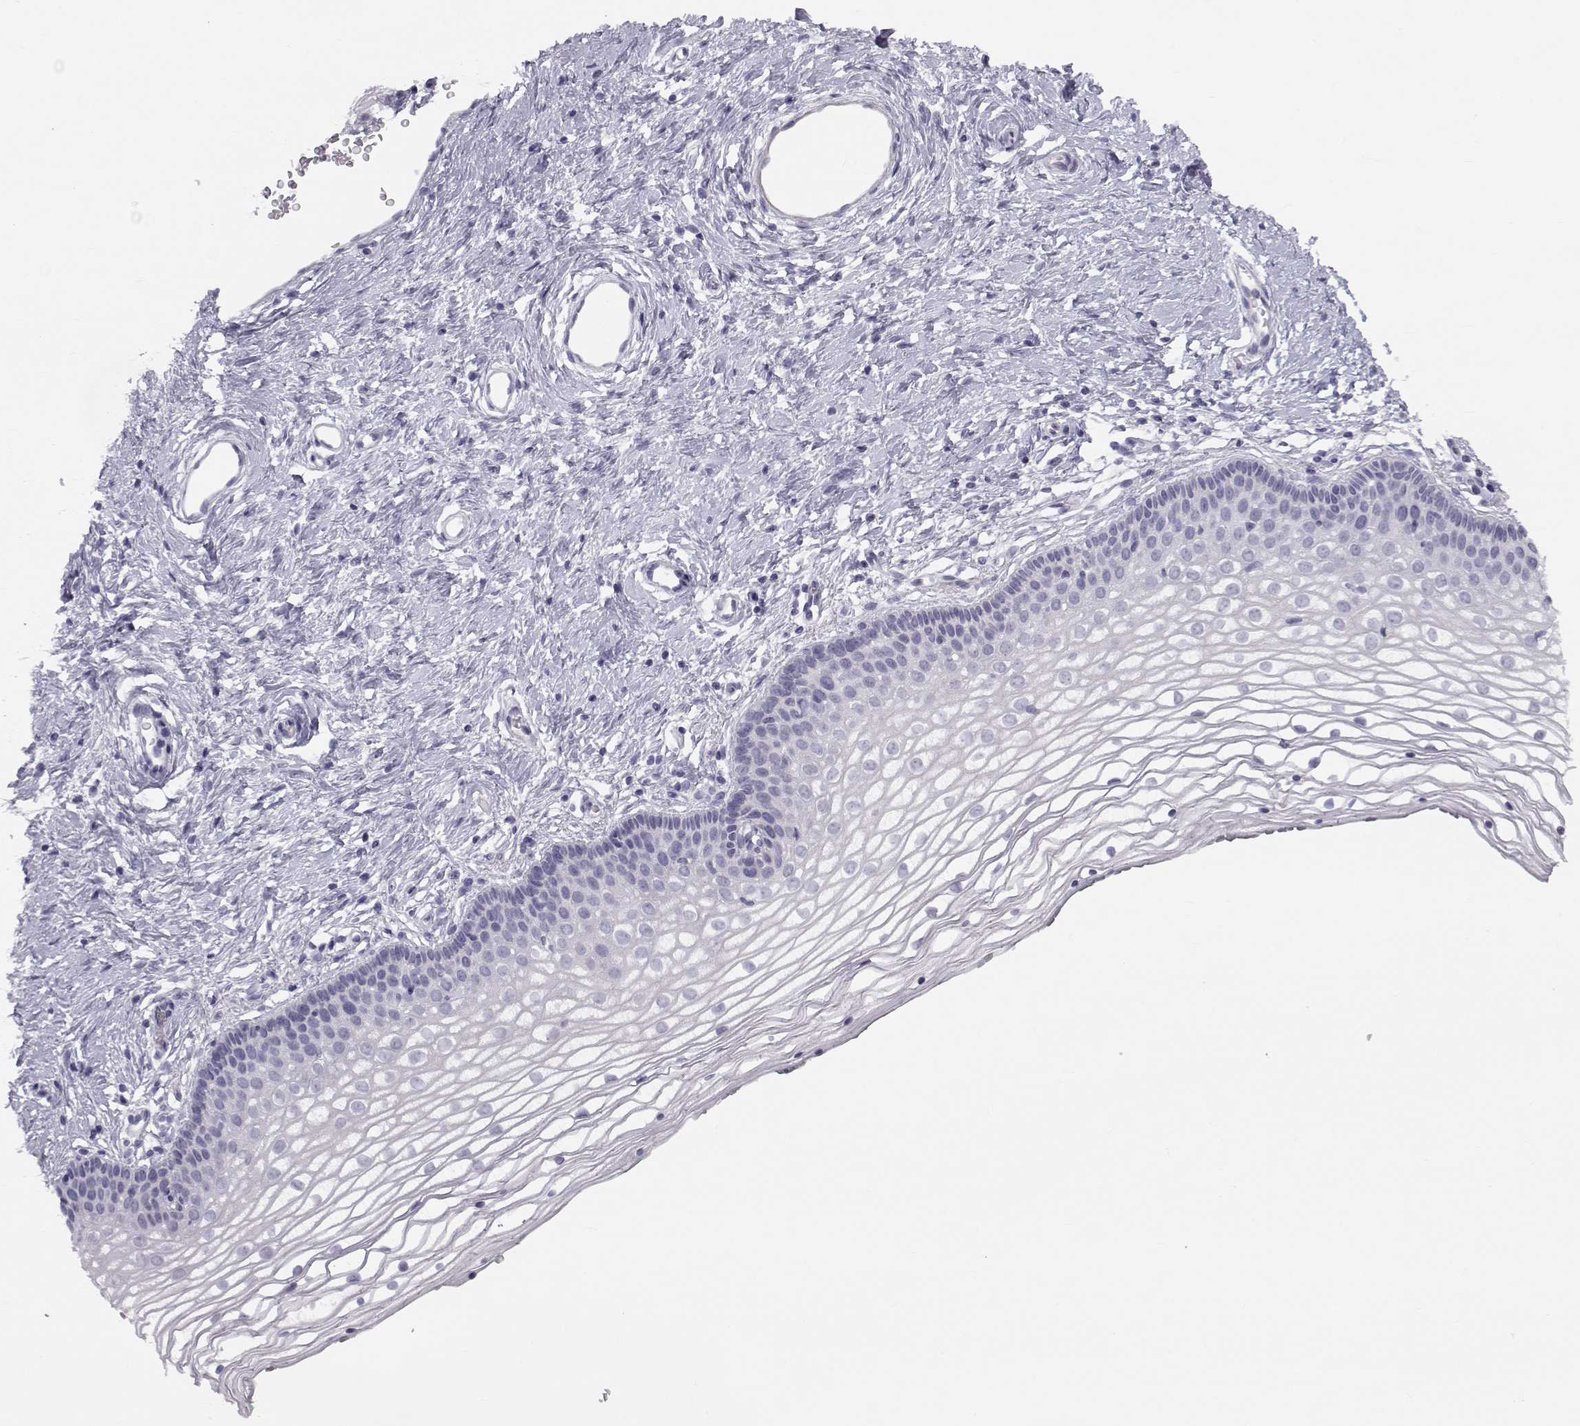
{"staining": {"intensity": "negative", "quantity": "none", "location": "none"}, "tissue": "vagina", "cell_type": "Squamous epithelial cells", "image_type": "normal", "snomed": [{"axis": "morphology", "description": "Normal tissue, NOS"}, {"axis": "topography", "description": "Vagina"}], "caption": "Vagina stained for a protein using immunohistochemistry exhibits no staining squamous epithelial cells.", "gene": "GARIN3", "patient": {"sex": "female", "age": 36}}